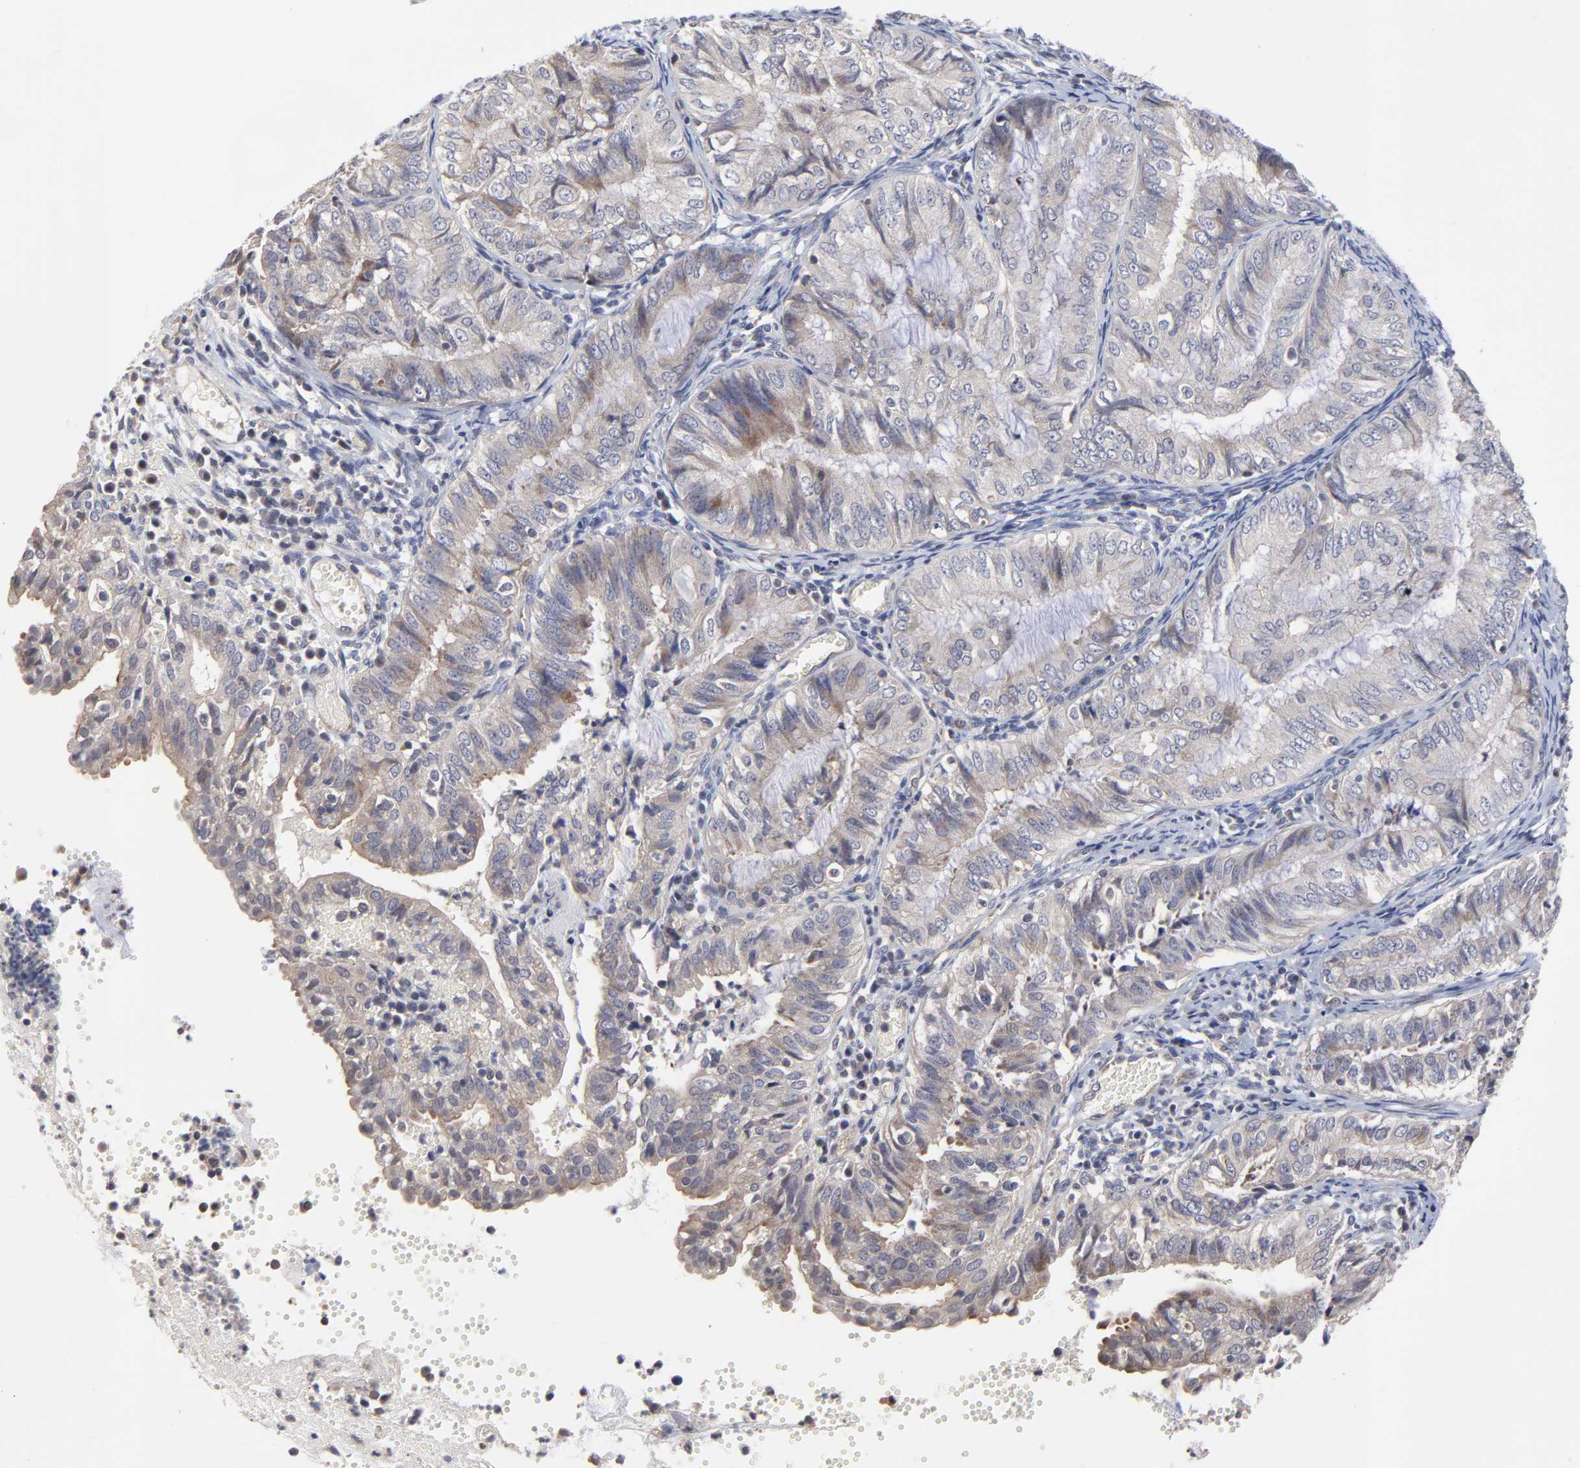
{"staining": {"intensity": "weak", "quantity": ">75%", "location": "cytoplasmic/membranous"}, "tissue": "endometrial cancer", "cell_type": "Tumor cells", "image_type": "cancer", "snomed": [{"axis": "morphology", "description": "Adenocarcinoma, NOS"}, {"axis": "topography", "description": "Endometrium"}], "caption": "Weak cytoplasmic/membranous positivity is seen in about >75% of tumor cells in endometrial adenocarcinoma.", "gene": "ZNF157", "patient": {"sex": "female", "age": 66}}